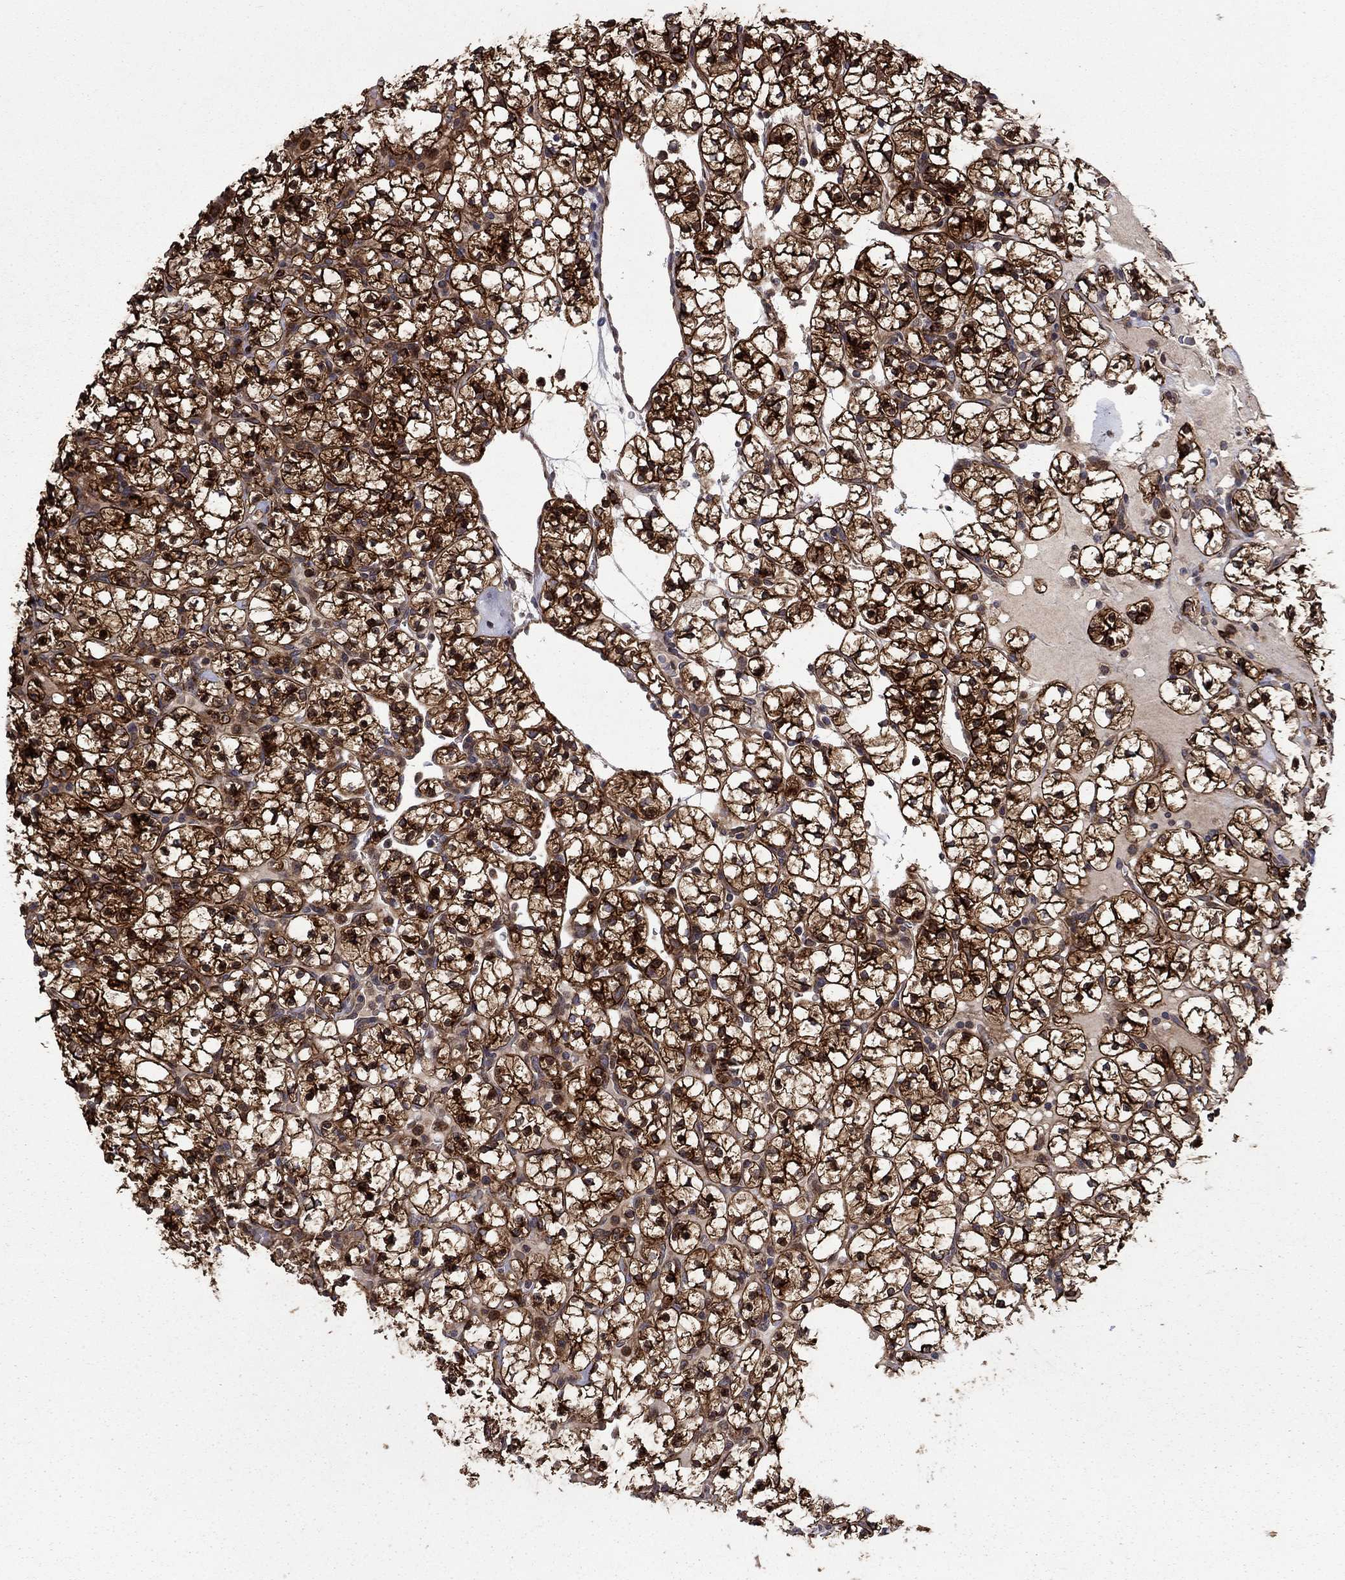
{"staining": {"intensity": "strong", "quantity": ">75%", "location": "cytoplasmic/membranous,nuclear"}, "tissue": "renal cancer", "cell_type": "Tumor cells", "image_type": "cancer", "snomed": [{"axis": "morphology", "description": "Adenocarcinoma, NOS"}, {"axis": "topography", "description": "Kidney"}], "caption": "A high amount of strong cytoplasmic/membranous and nuclear positivity is identified in approximately >75% of tumor cells in renal cancer tissue.", "gene": "HDAC4", "patient": {"sex": "female", "age": 89}}